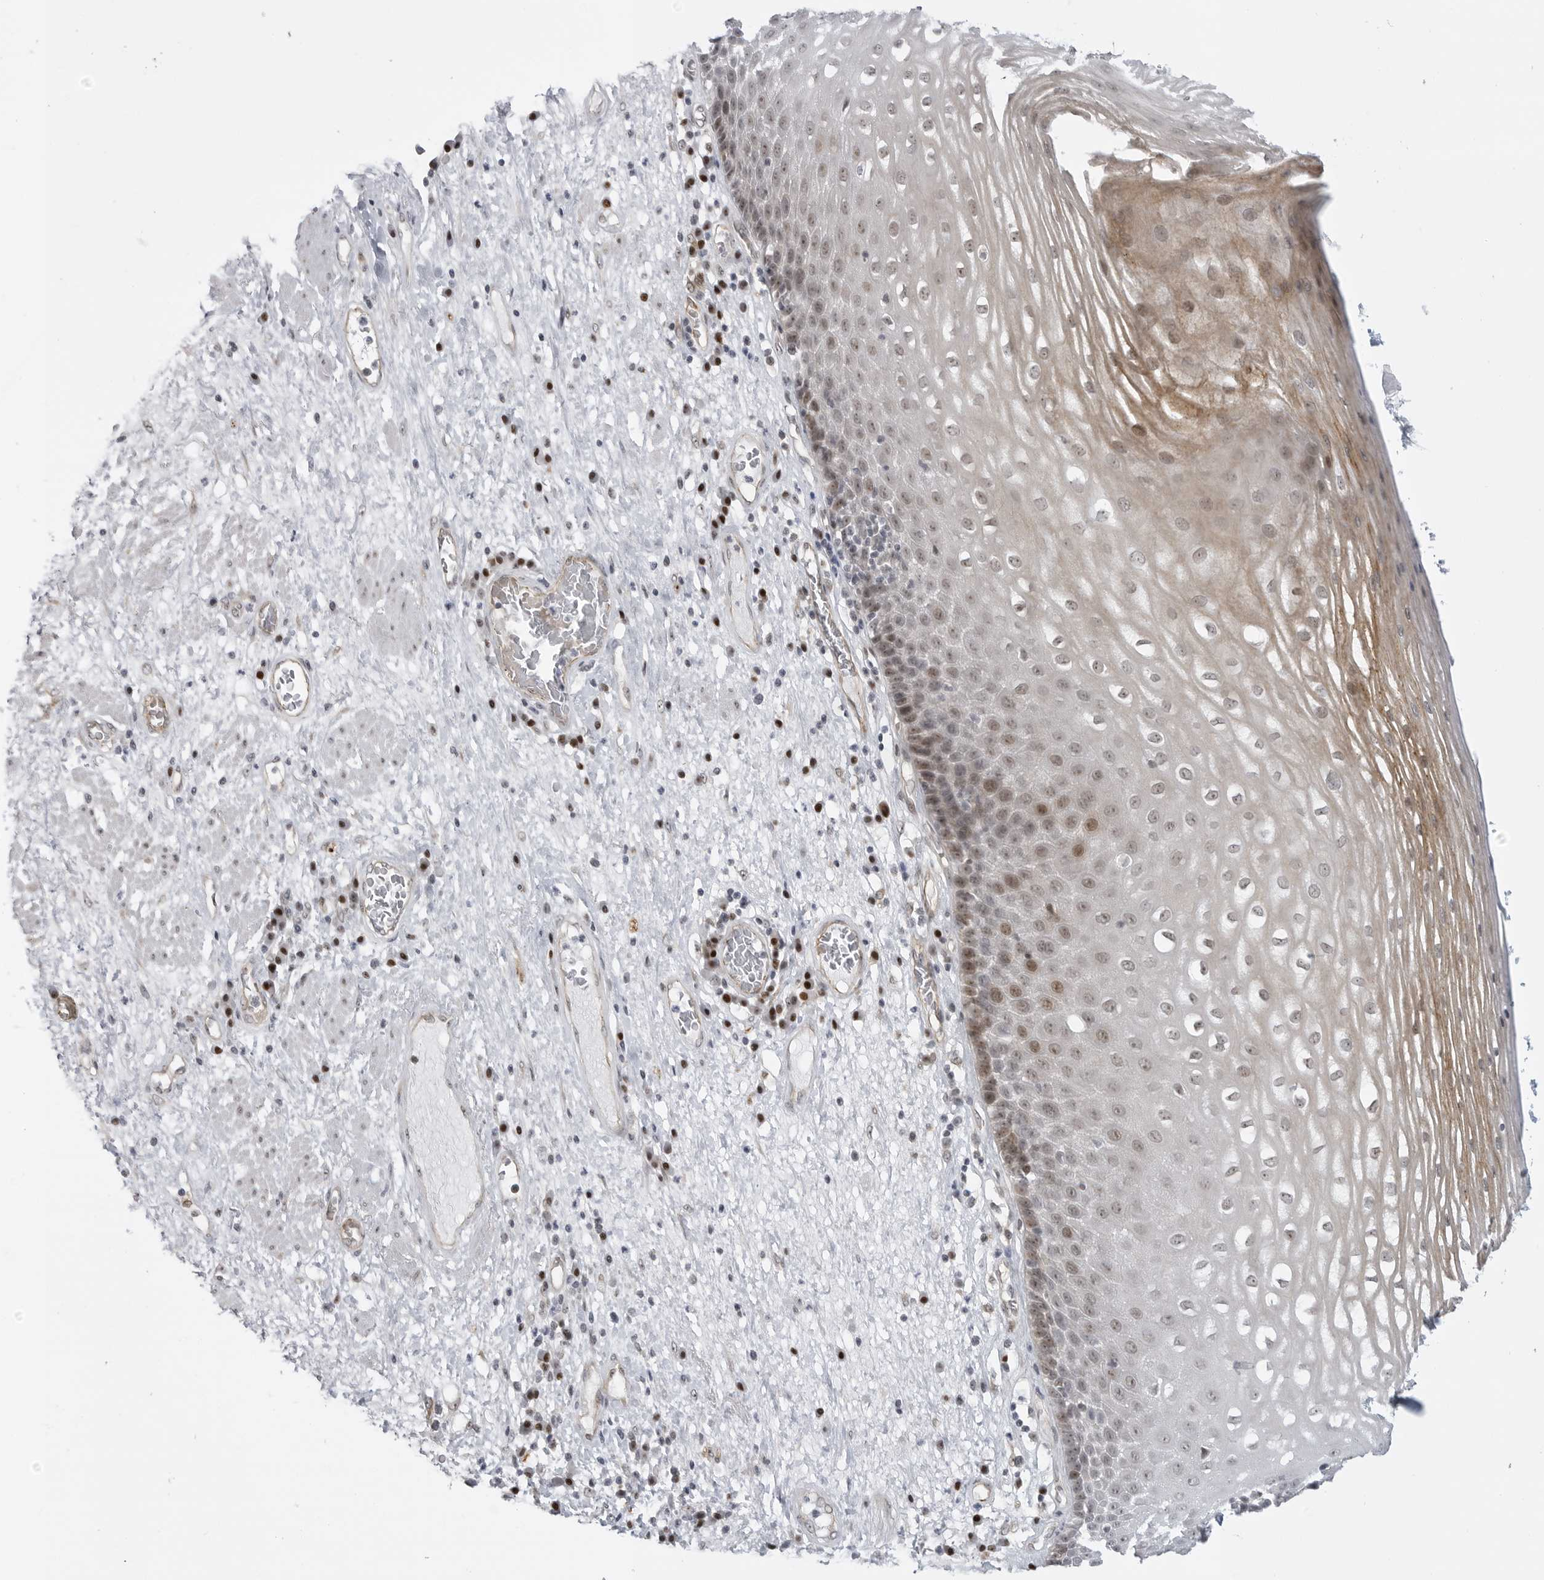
{"staining": {"intensity": "moderate", "quantity": "25%-75%", "location": "cytoplasmic/membranous,nuclear"}, "tissue": "esophagus", "cell_type": "Squamous epithelial cells", "image_type": "normal", "snomed": [{"axis": "morphology", "description": "Normal tissue, NOS"}, {"axis": "morphology", "description": "Adenocarcinoma, NOS"}, {"axis": "topography", "description": "Esophagus"}], "caption": "The micrograph displays staining of unremarkable esophagus, revealing moderate cytoplasmic/membranous,nuclear protein expression (brown color) within squamous epithelial cells.", "gene": "CEP295NL", "patient": {"sex": "male", "age": 62}}